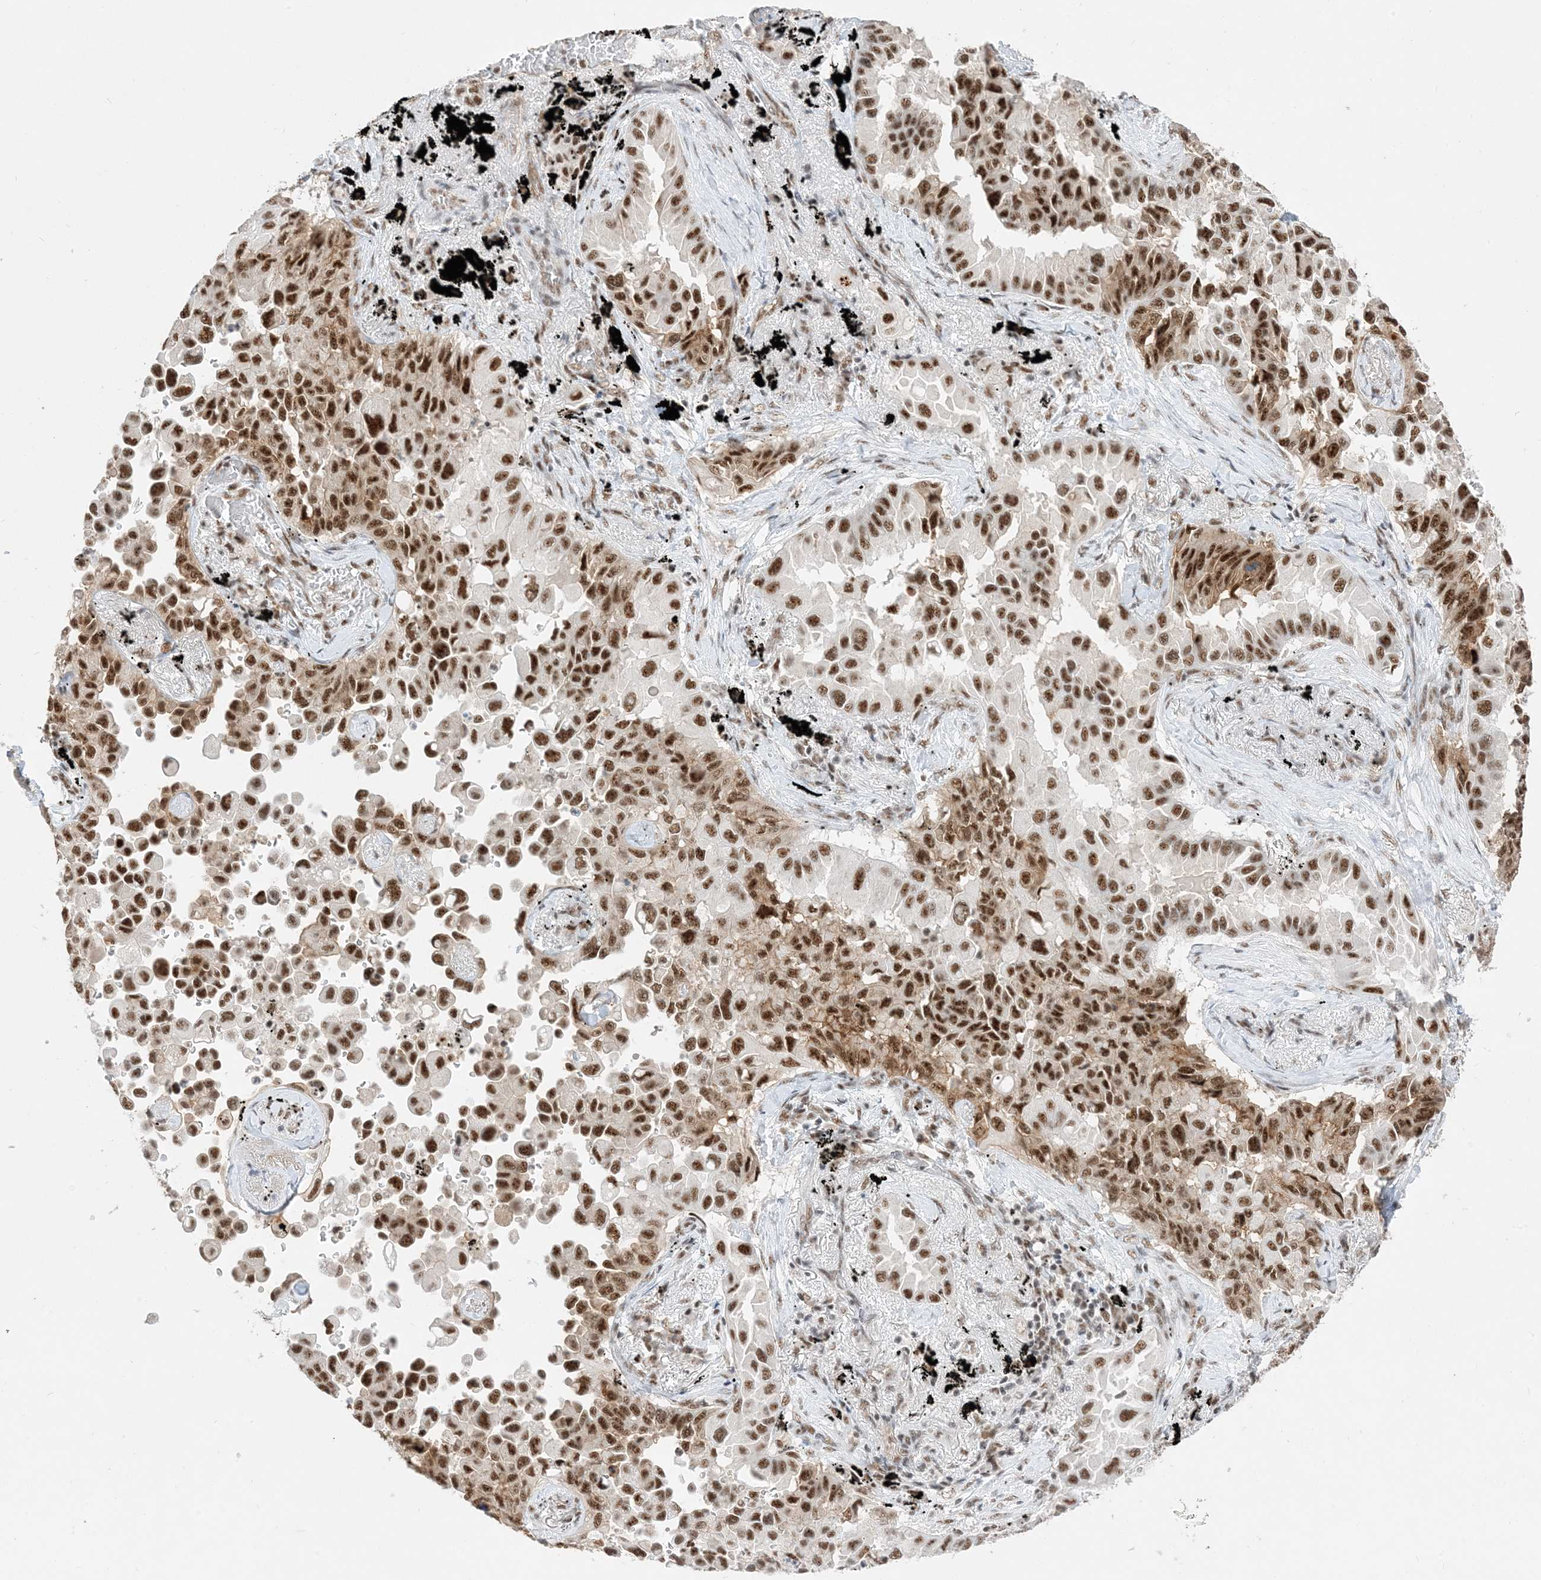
{"staining": {"intensity": "strong", "quantity": ">75%", "location": "cytoplasmic/membranous,nuclear"}, "tissue": "lung cancer", "cell_type": "Tumor cells", "image_type": "cancer", "snomed": [{"axis": "morphology", "description": "Adenocarcinoma, NOS"}, {"axis": "topography", "description": "Lung"}], "caption": "The image shows staining of lung cancer (adenocarcinoma), revealing strong cytoplasmic/membranous and nuclear protein positivity (brown color) within tumor cells.", "gene": "SF3A3", "patient": {"sex": "female", "age": 67}}